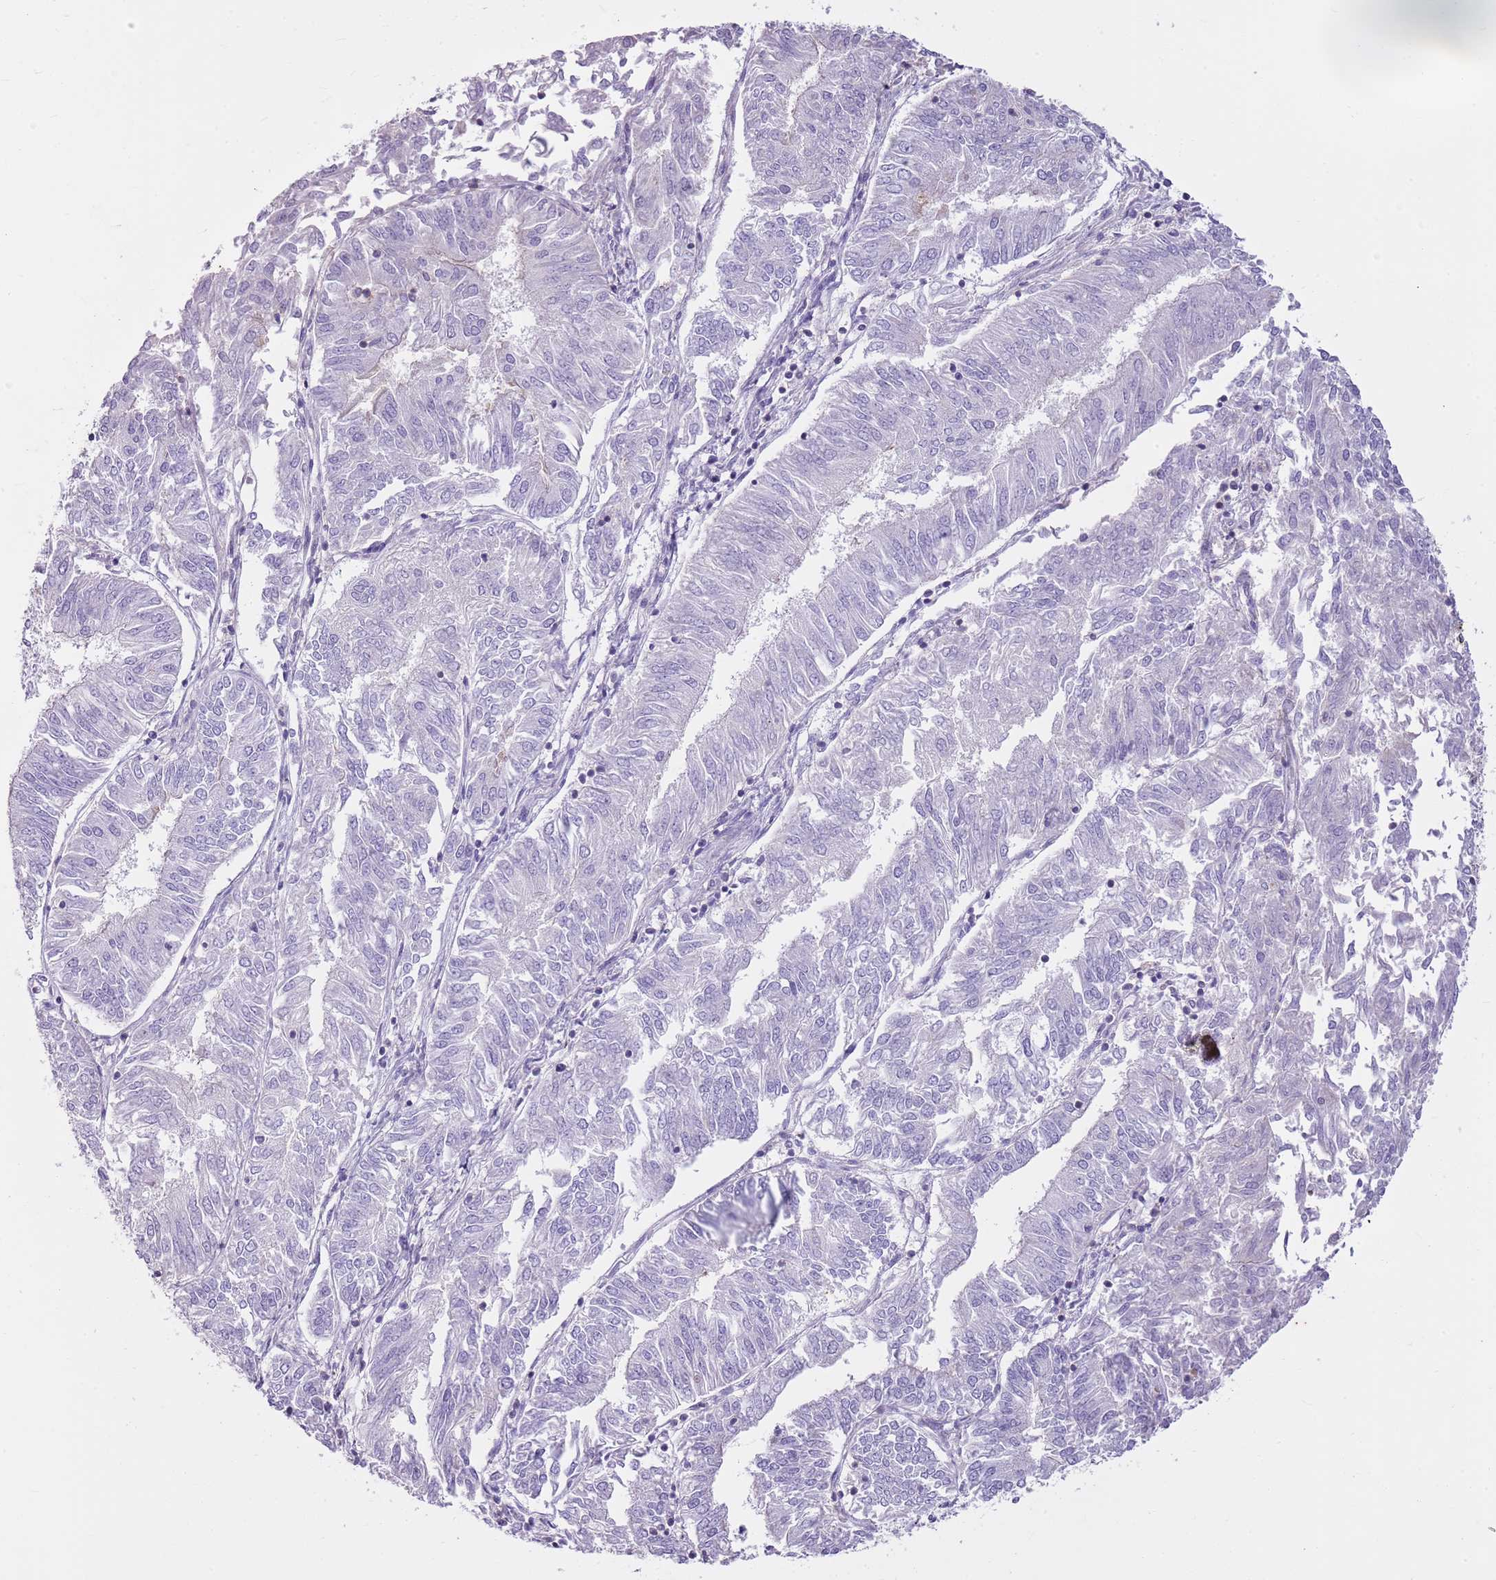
{"staining": {"intensity": "negative", "quantity": "none", "location": "none"}, "tissue": "endometrial cancer", "cell_type": "Tumor cells", "image_type": "cancer", "snomed": [{"axis": "morphology", "description": "Adenocarcinoma, NOS"}, {"axis": "topography", "description": "Endometrium"}], "caption": "This is an IHC image of human adenocarcinoma (endometrial). There is no expression in tumor cells.", "gene": "CNPPD1", "patient": {"sex": "female", "age": 58}}